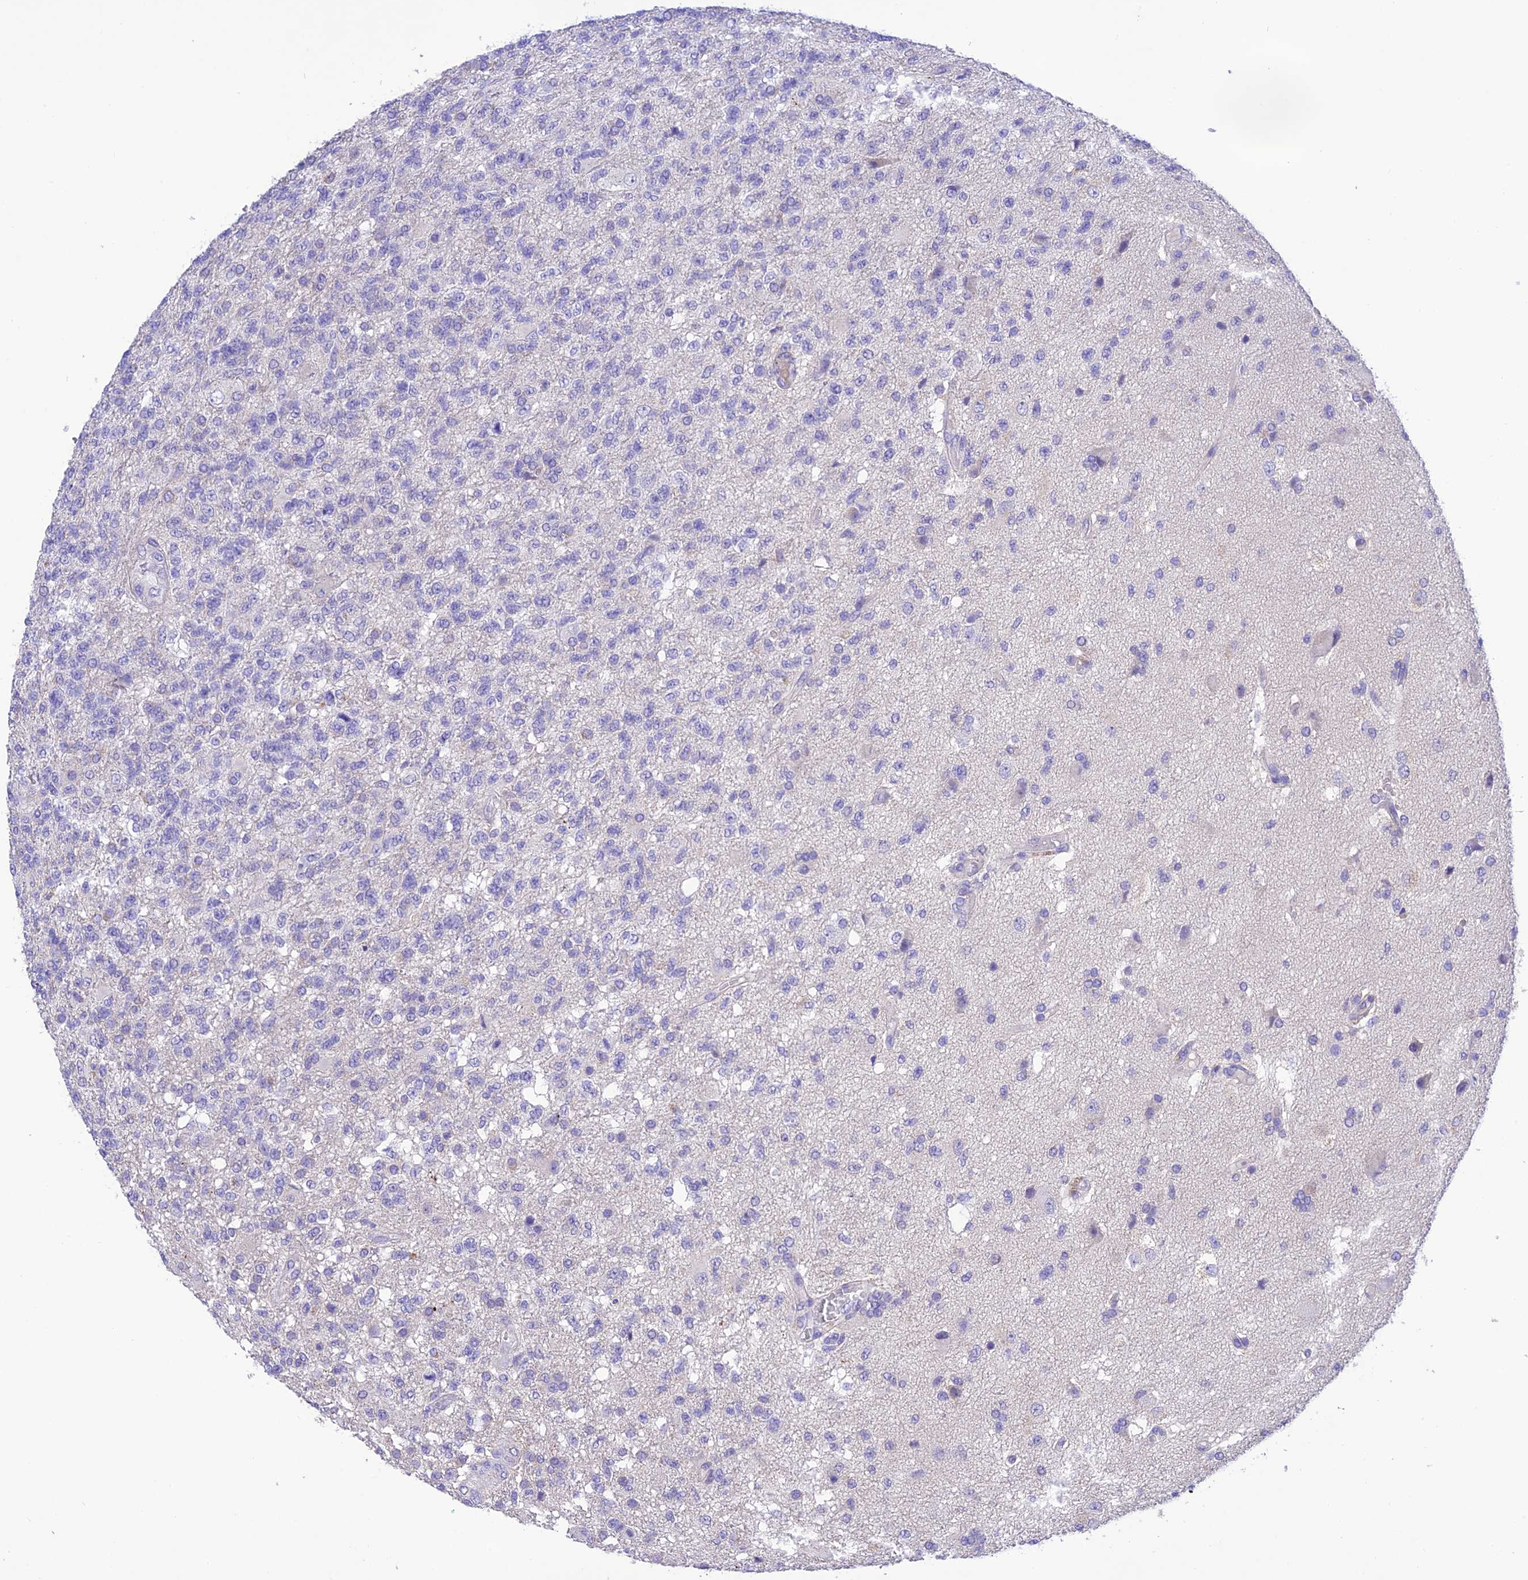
{"staining": {"intensity": "negative", "quantity": "none", "location": "none"}, "tissue": "glioma", "cell_type": "Tumor cells", "image_type": "cancer", "snomed": [{"axis": "morphology", "description": "Glioma, malignant, High grade"}, {"axis": "topography", "description": "Brain"}], "caption": "IHC histopathology image of glioma stained for a protein (brown), which exhibits no staining in tumor cells. The staining was performed using DAB to visualize the protein expression in brown, while the nuclei were stained in blue with hematoxylin (Magnification: 20x).", "gene": "MS4A5", "patient": {"sex": "male", "age": 56}}